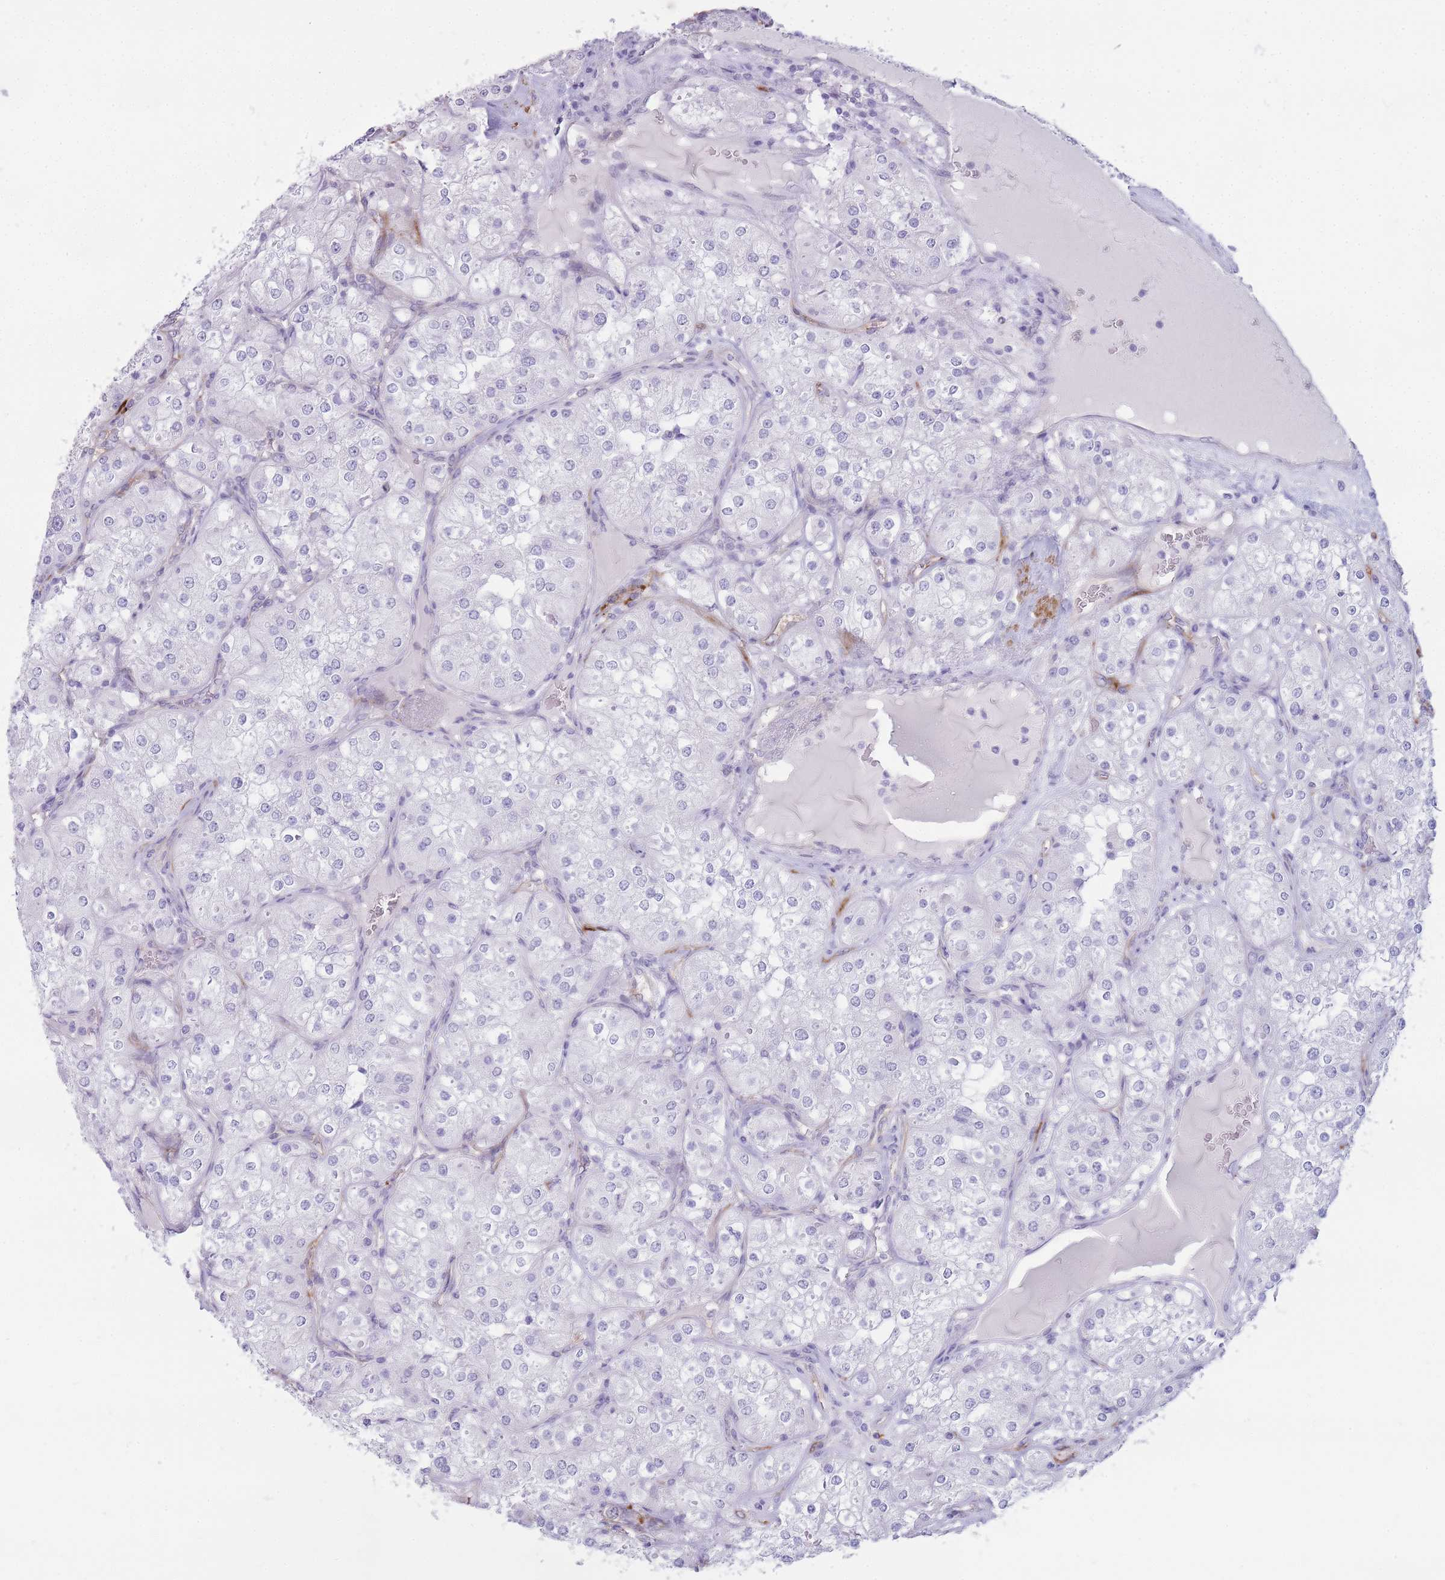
{"staining": {"intensity": "negative", "quantity": "none", "location": "none"}, "tissue": "renal cancer", "cell_type": "Tumor cells", "image_type": "cancer", "snomed": [{"axis": "morphology", "description": "Adenocarcinoma, NOS"}, {"axis": "topography", "description": "Kidney"}], "caption": "Immunohistochemistry (IHC) micrograph of human renal cancer (adenocarcinoma) stained for a protein (brown), which displays no staining in tumor cells.", "gene": "UTP14A", "patient": {"sex": "male", "age": 77}}